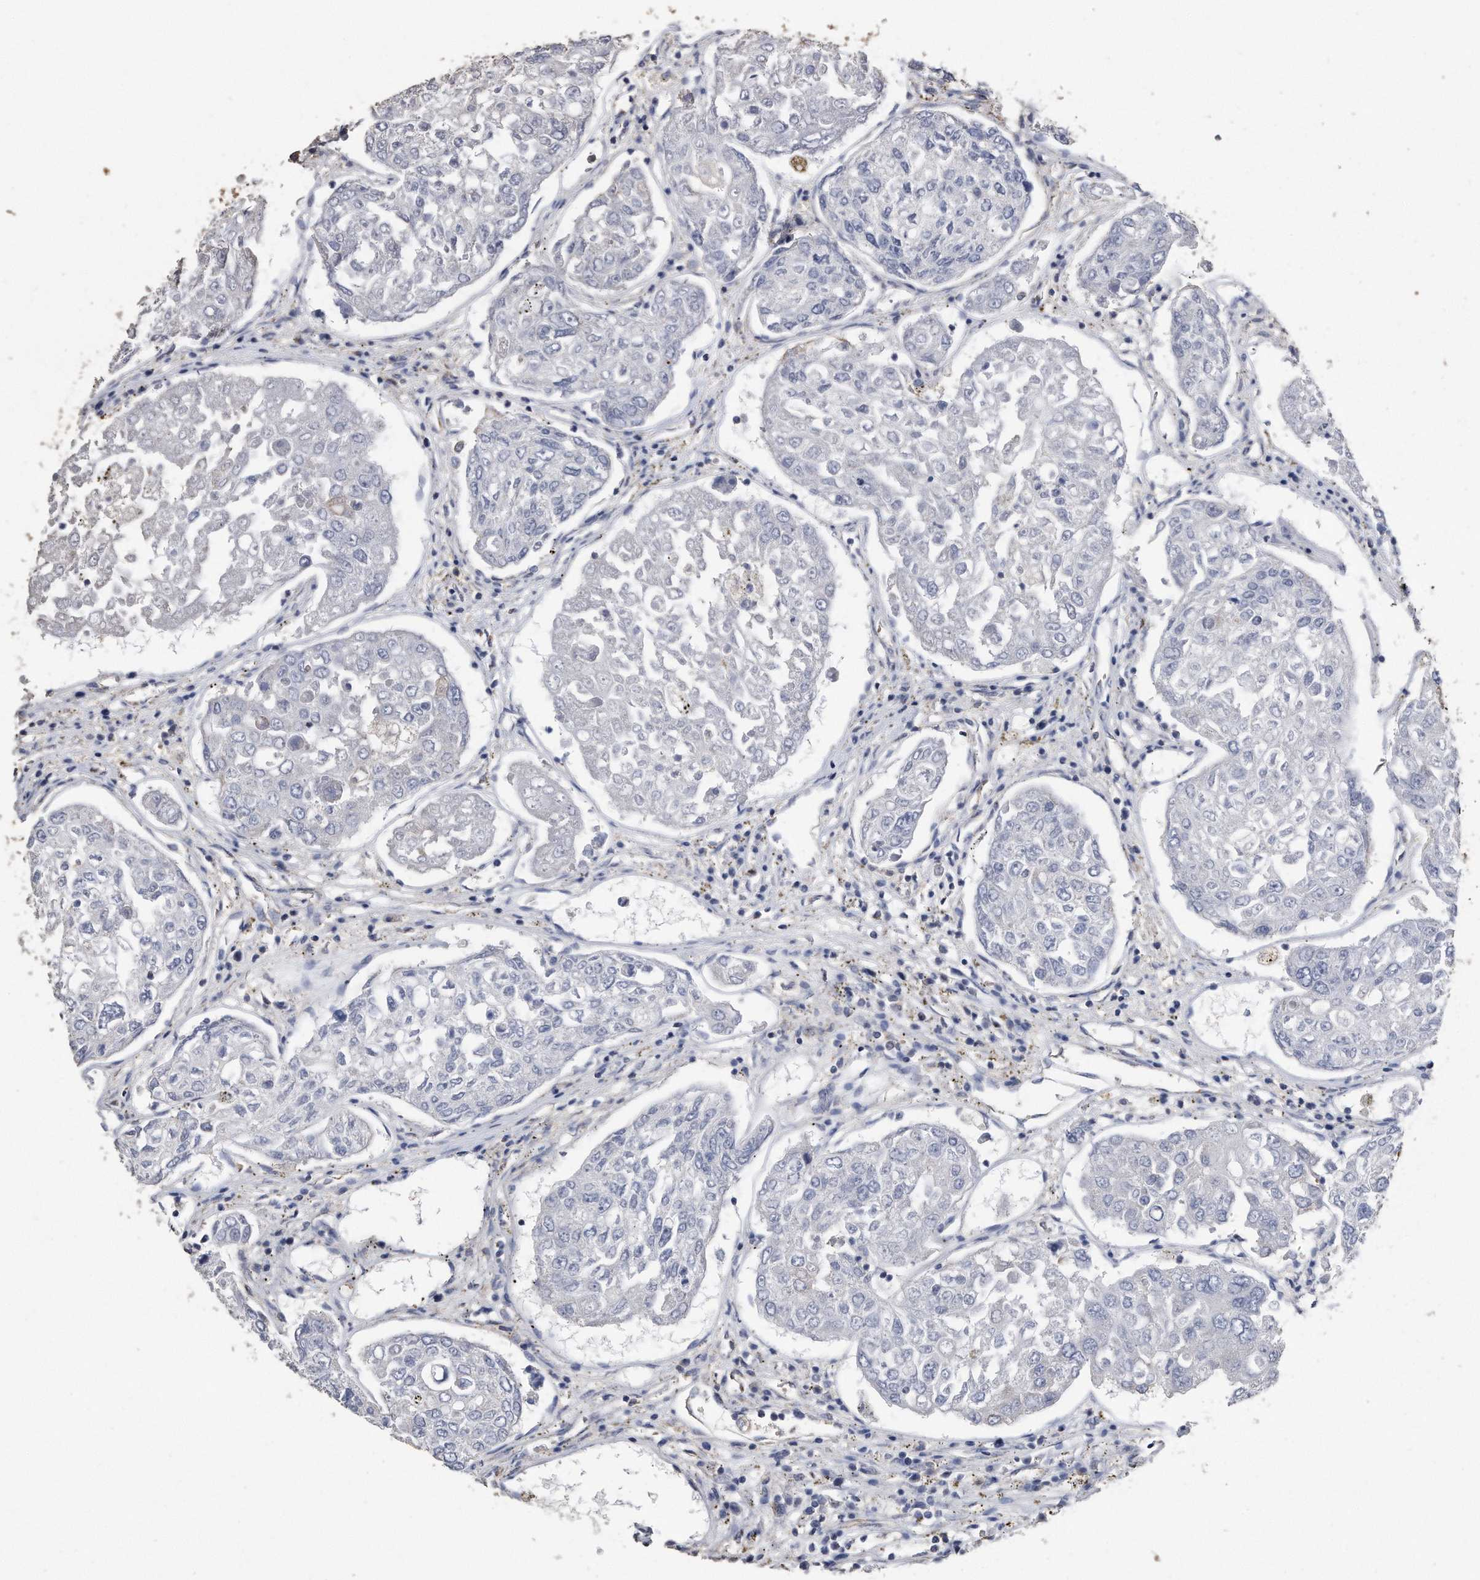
{"staining": {"intensity": "negative", "quantity": "none", "location": "none"}, "tissue": "urothelial cancer", "cell_type": "Tumor cells", "image_type": "cancer", "snomed": [{"axis": "morphology", "description": "Urothelial carcinoma, High grade"}, {"axis": "topography", "description": "Lymph node"}, {"axis": "topography", "description": "Urinary bladder"}], "caption": "Protein analysis of urothelial cancer exhibits no significant positivity in tumor cells. Brightfield microscopy of IHC stained with DAB (brown) and hematoxylin (blue), captured at high magnification.", "gene": "CDCP1", "patient": {"sex": "male", "age": 51}}